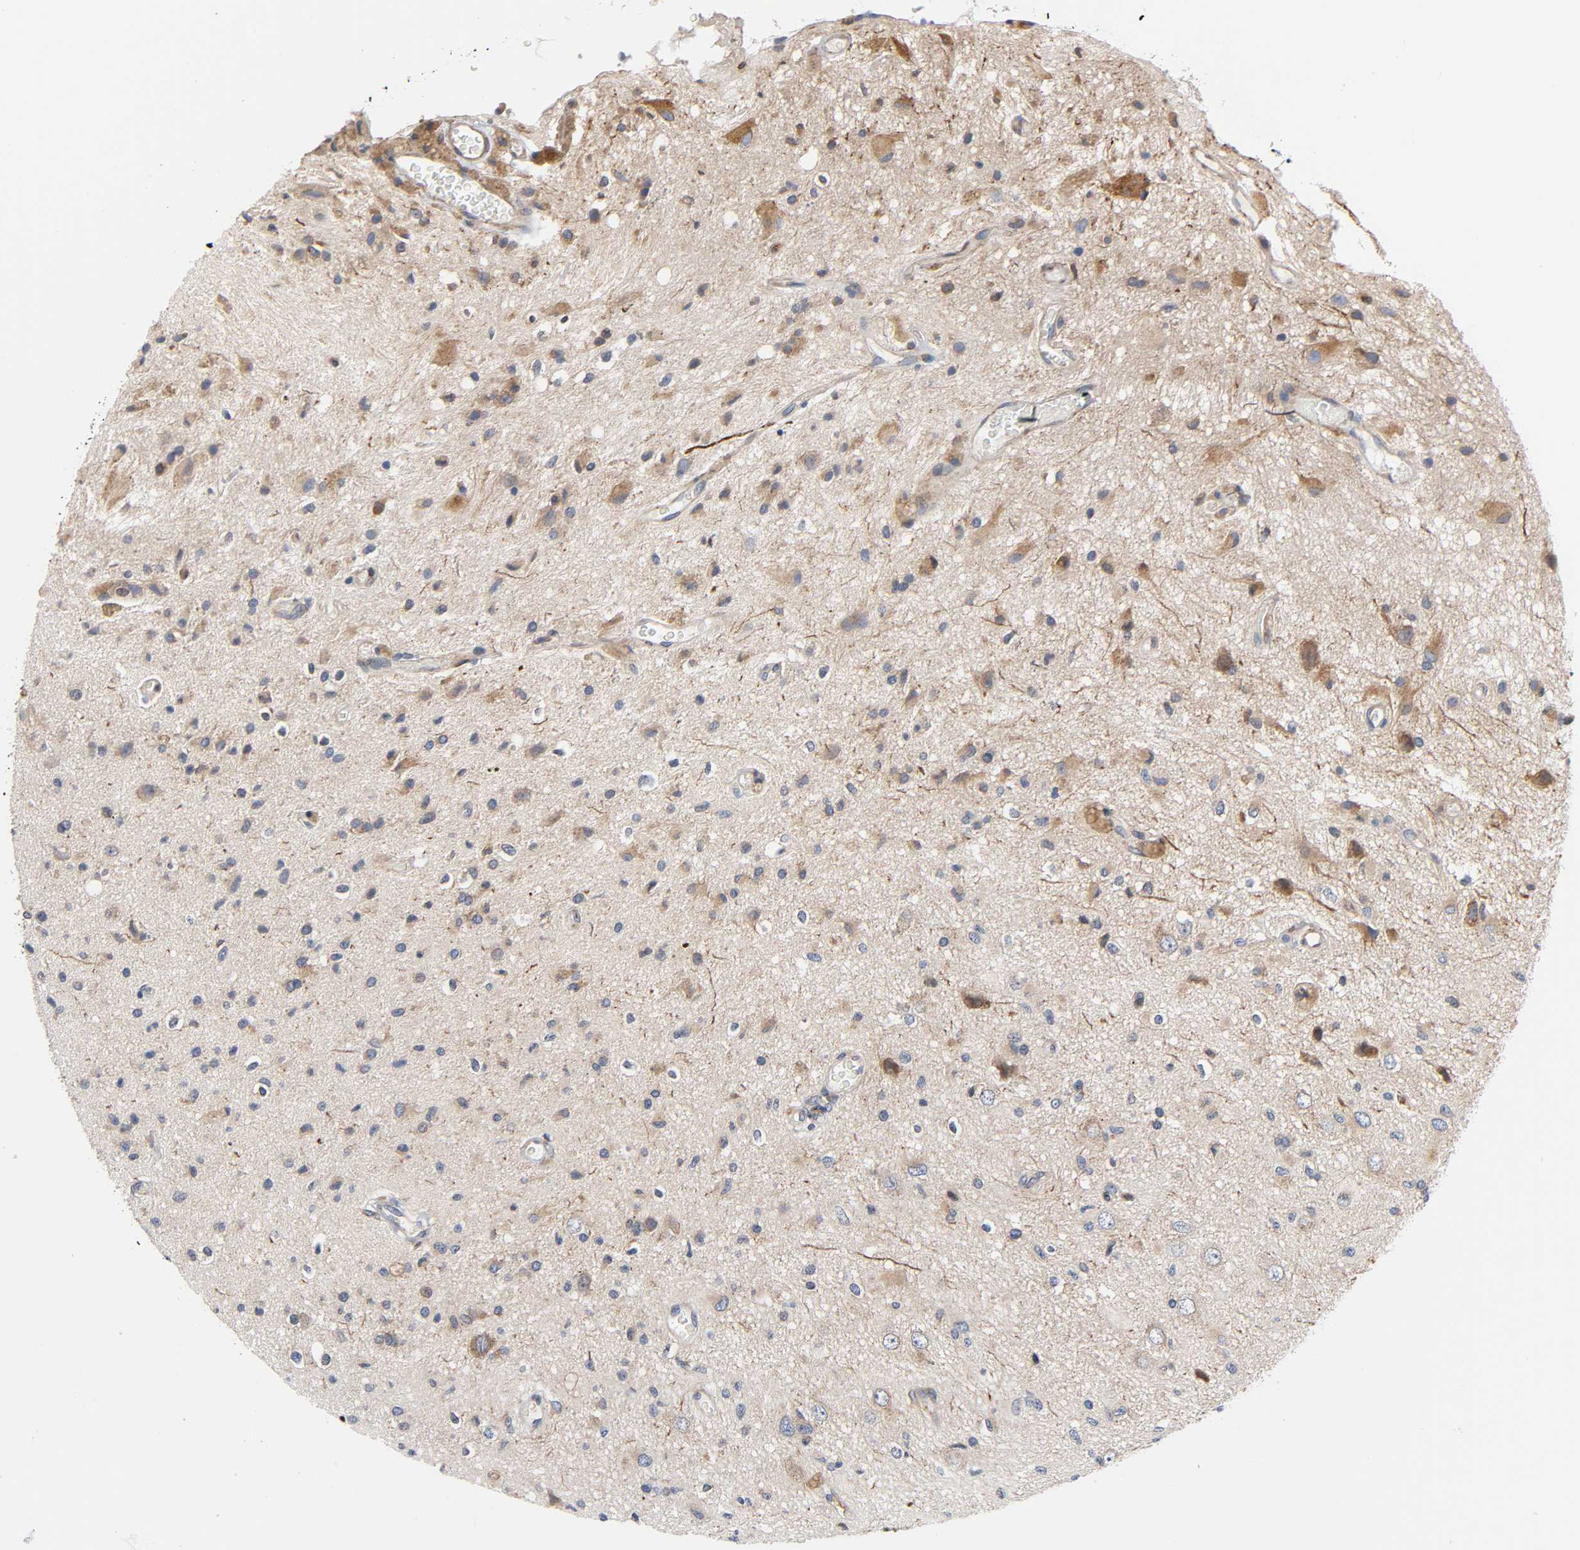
{"staining": {"intensity": "moderate", "quantity": "25%-75%", "location": "cytoplasmic/membranous"}, "tissue": "glioma", "cell_type": "Tumor cells", "image_type": "cancer", "snomed": [{"axis": "morphology", "description": "Glioma, malignant, High grade"}, {"axis": "topography", "description": "Brain"}], "caption": "Tumor cells show moderate cytoplasmic/membranous staining in approximately 25%-75% of cells in glioma.", "gene": "ASB6", "patient": {"sex": "male", "age": 47}}